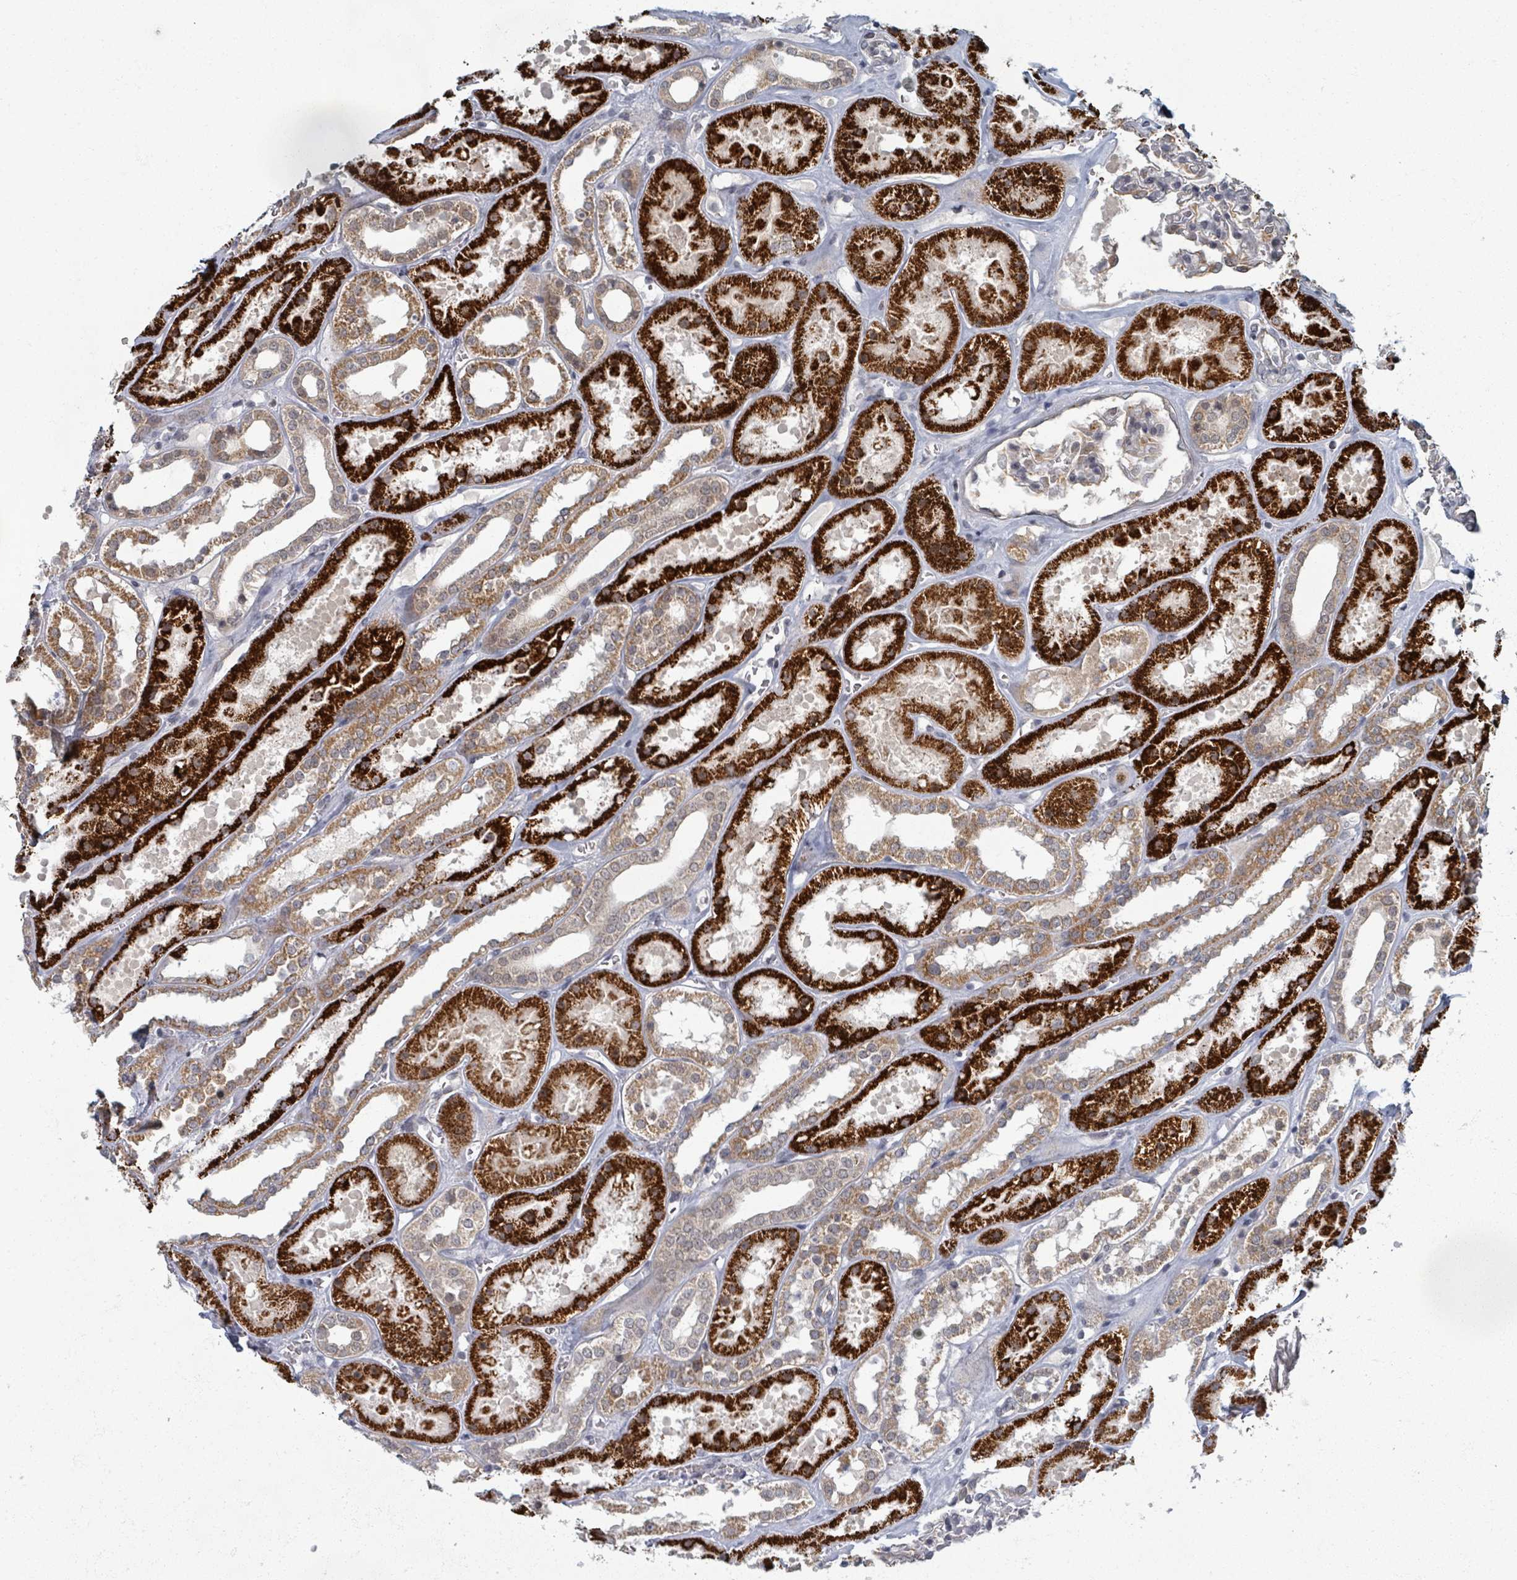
{"staining": {"intensity": "weak", "quantity": "<25%", "location": "cytoplasmic/membranous"}, "tissue": "kidney", "cell_type": "Cells in glomeruli", "image_type": "normal", "snomed": [{"axis": "morphology", "description": "Normal tissue, NOS"}, {"axis": "topography", "description": "Kidney"}], "caption": "This is a photomicrograph of IHC staining of normal kidney, which shows no expression in cells in glomeruli. (DAB immunohistochemistry (IHC), high magnification).", "gene": "INTS15", "patient": {"sex": "female", "age": 41}}